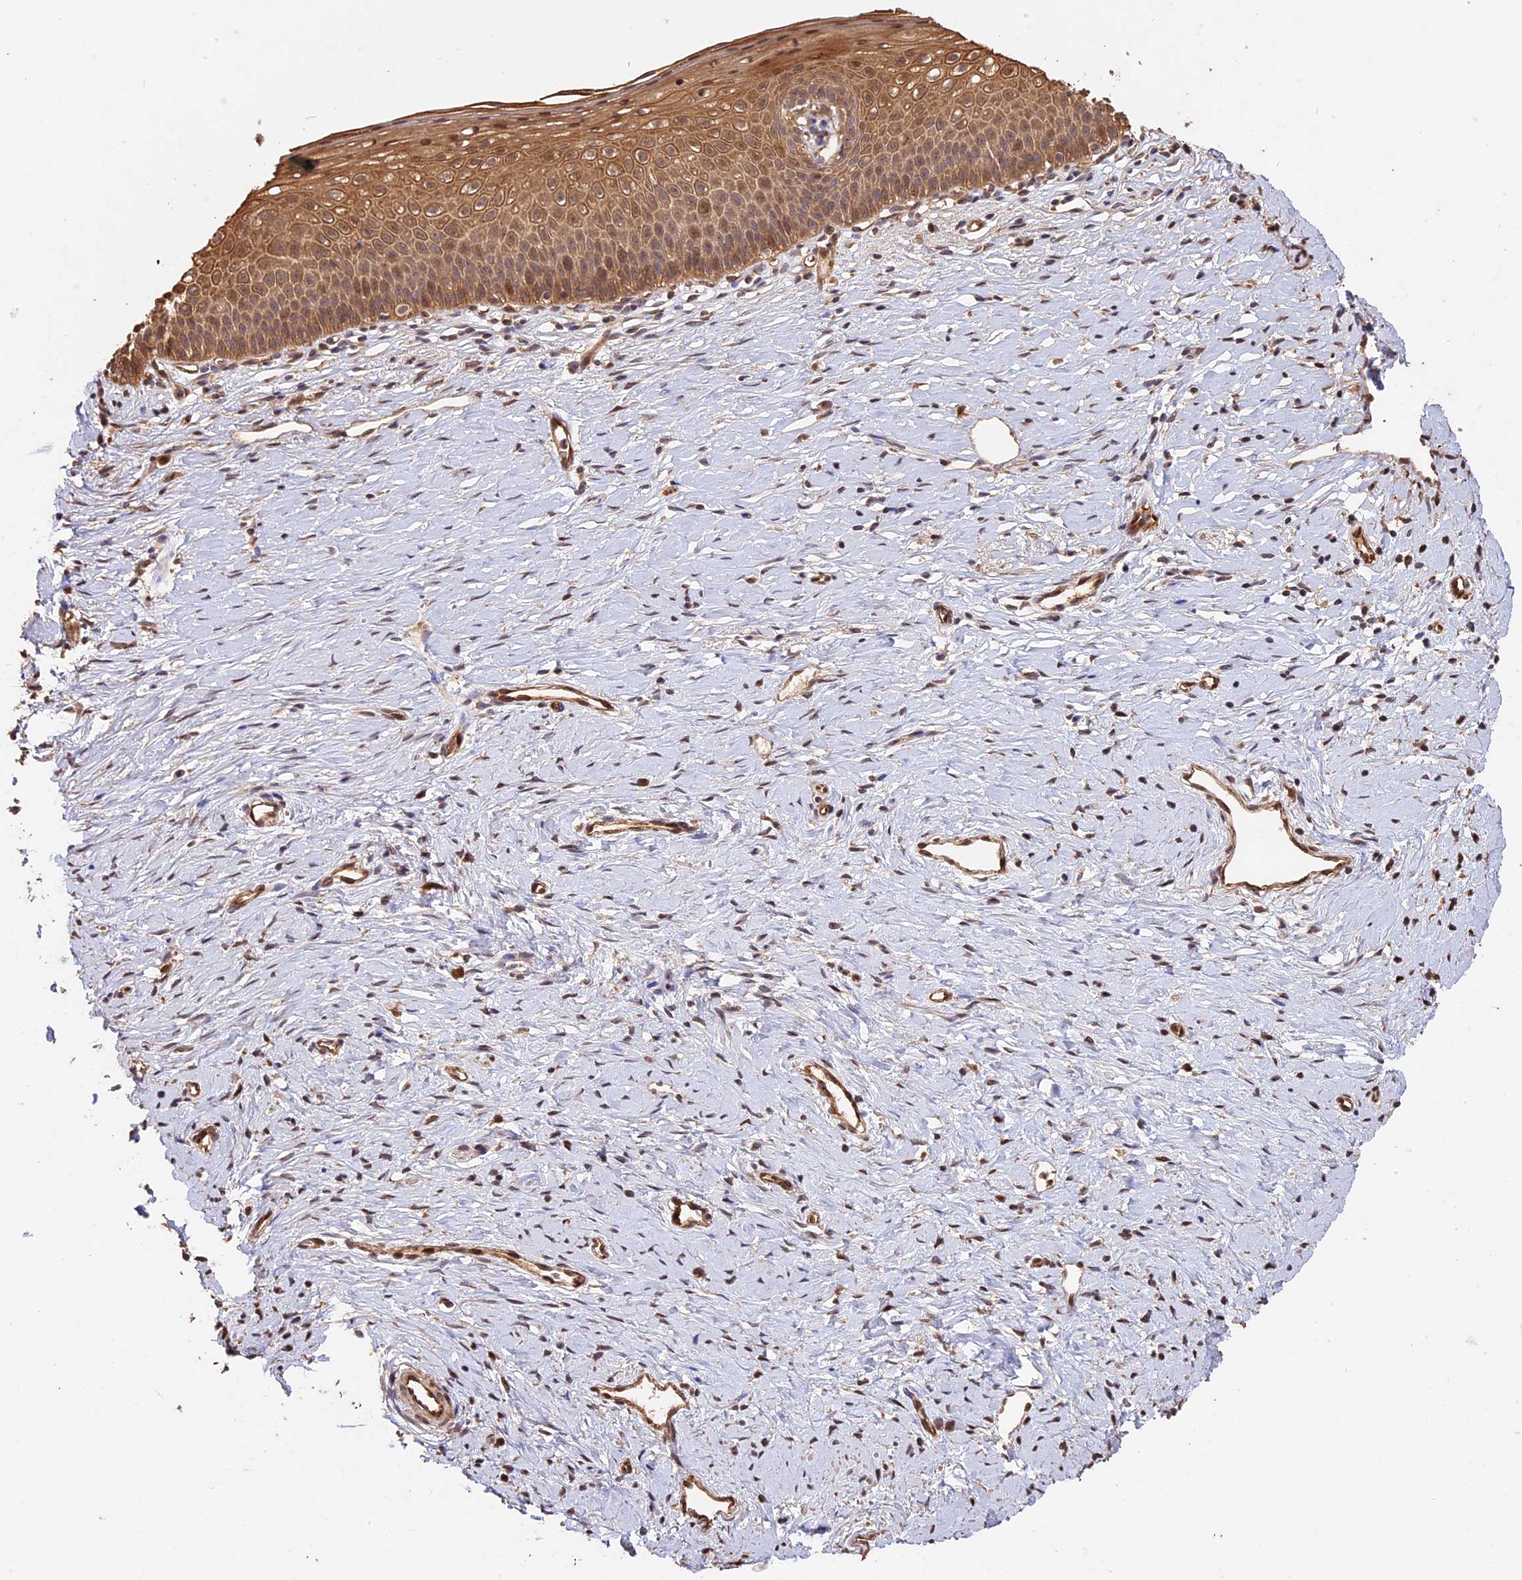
{"staining": {"intensity": "moderate", "quantity": ">75%", "location": "cytoplasmic/membranous"}, "tissue": "cervix", "cell_type": "Glandular cells", "image_type": "normal", "snomed": [{"axis": "morphology", "description": "Normal tissue, NOS"}, {"axis": "topography", "description": "Cervix"}], "caption": "A histopathology image showing moderate cytoplasmic/membranous positivity in approximately >75% of glandular cells in benign cervix, as visualized by brown immunohistochemical staining.", "gene": "PPP1R37", "patient": {"sex": "female", "age": 36}}